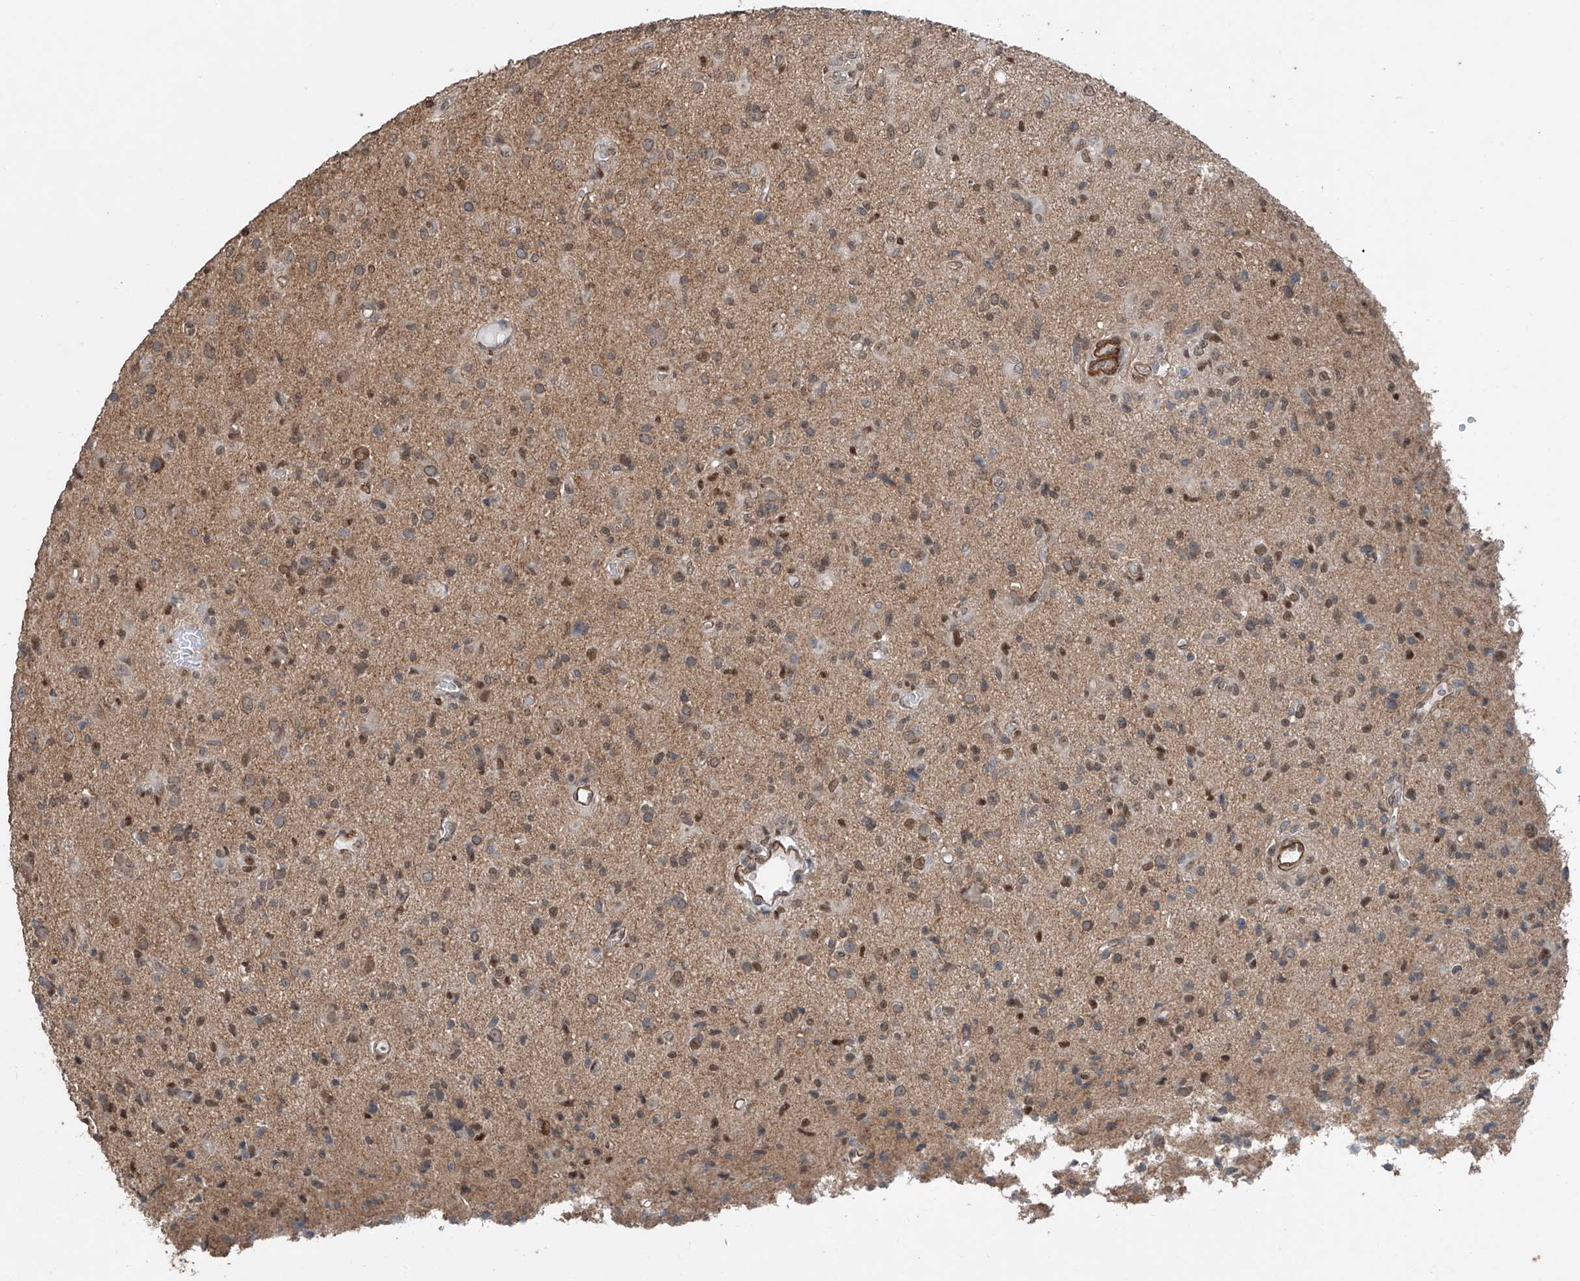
{"staining": {"intensity": "weak", "quantity": "25%-75%", "location": "cytoplasmic/membranous,nuclear"}, "tissue": "glioma", "cell_type": "Tumor cells", "image_type": "cancer", "snomed": [{"axis": "morphology", "description": "Glioma, malignant, High grade"}, {"axis": "topography", "description": "Brain"}], "caption": "A brown stain labels weak cytoplasmic/membranous and nuclear staining of a protein in human malignant glioma (high-grade) tumor cells.", "gene": "SDE2", "patient": {"sex": "female", "age": 57}}